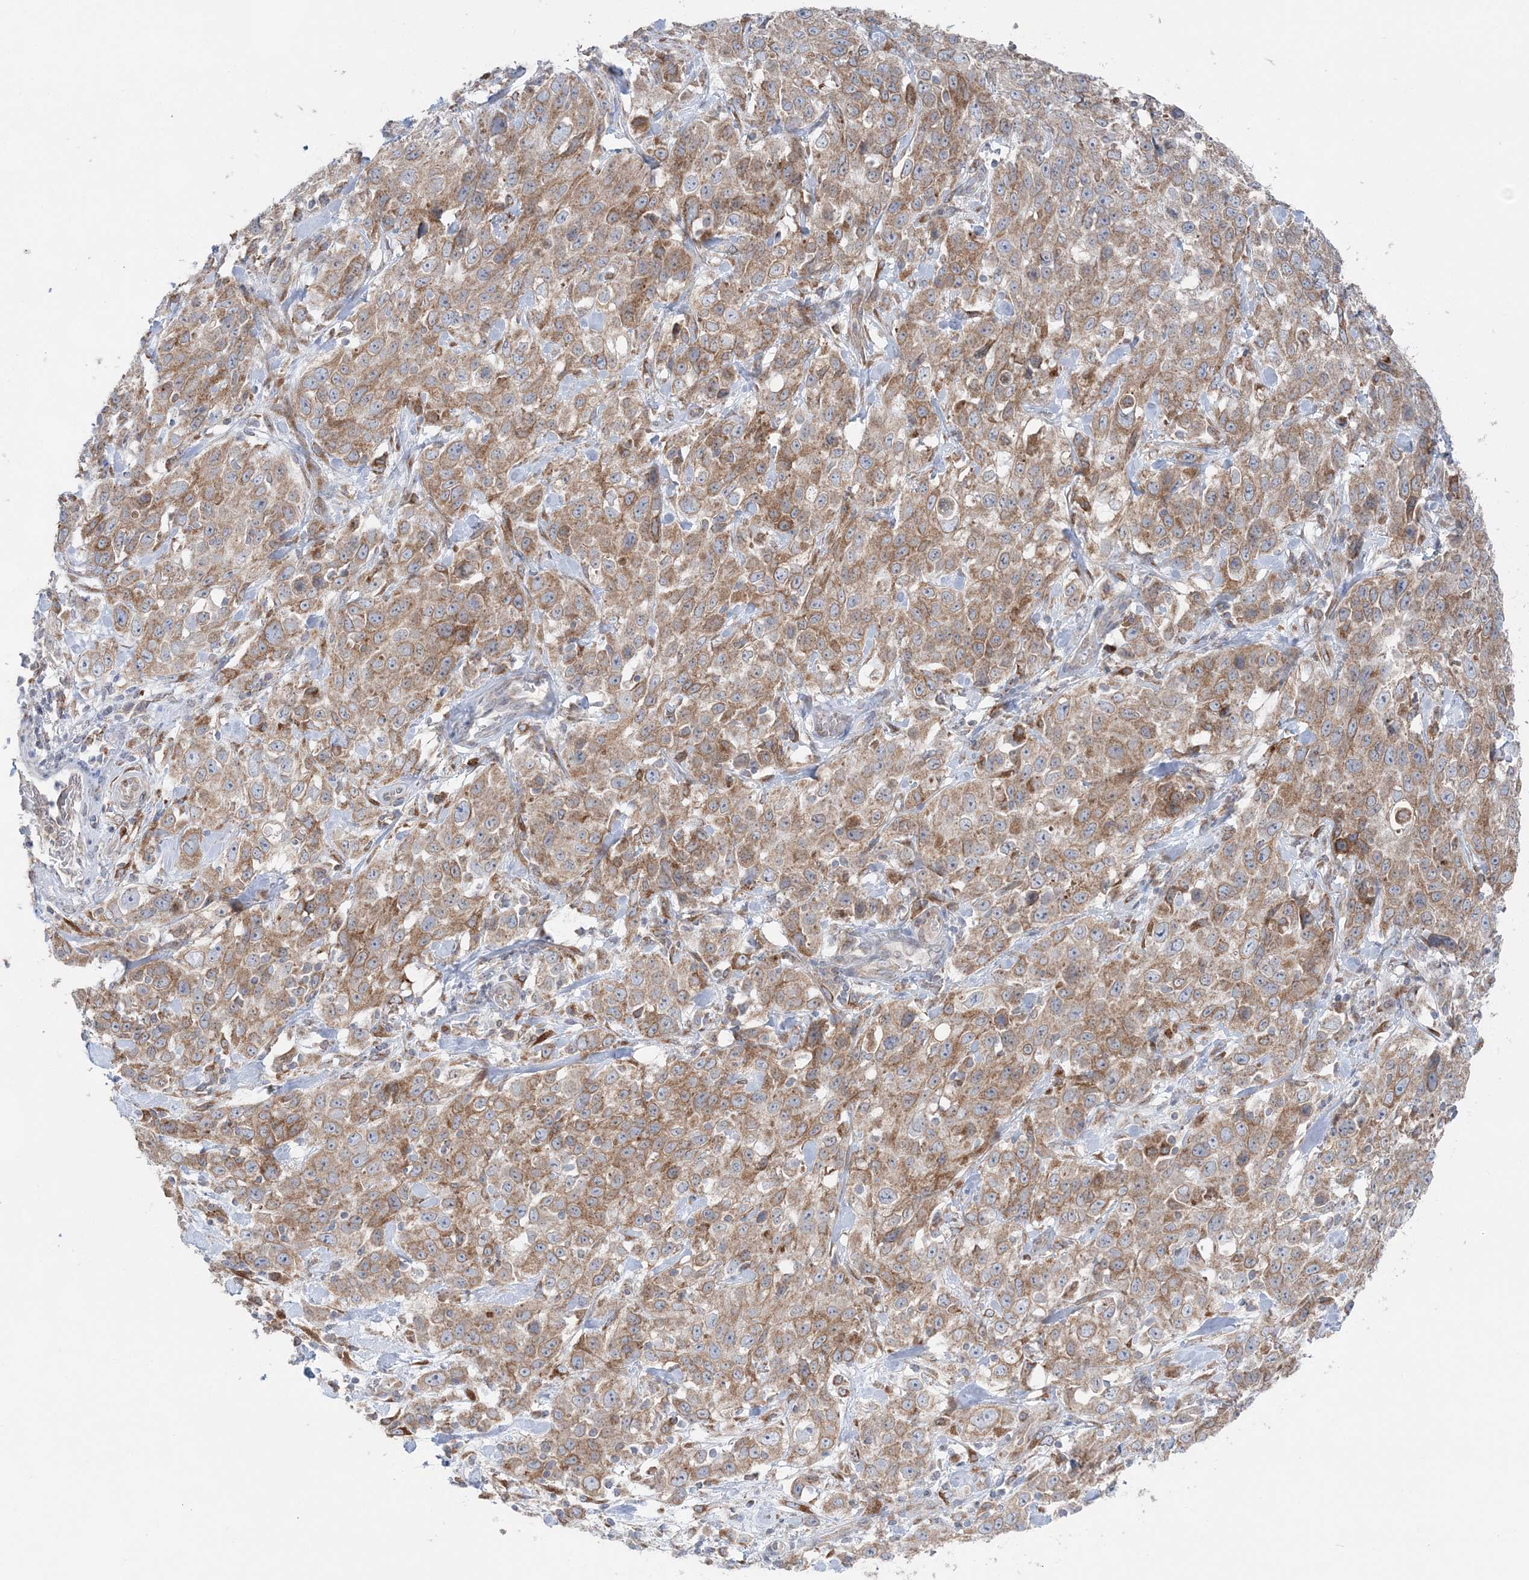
{"staining": {"intensity": "moderate", "quantity": ">75%", "location": "cytoplasmic/membranous"}, "tissue": "stomach cancer", "cell_type": "Tumor cells", "image_type": "cancer", "snomed": [{"axis": "morphology", "description": "Normal tissue, NOS"}, {"axis": "morphology", "description": "Adenocarcinoma, NOS"}, {"axis": "topography", "description": "Lymph node"}, {"axis": "topography", "description": "Stomach"}], "caption": "Brown immunohistochemical staining in stomach cancer (adenocarcinoma) reveals moderate cytoplasmic/membranous expression in approximately >75% of tumor cells.", "gene": "TMED10", "patient": {"sex": "male", "age": 48}}